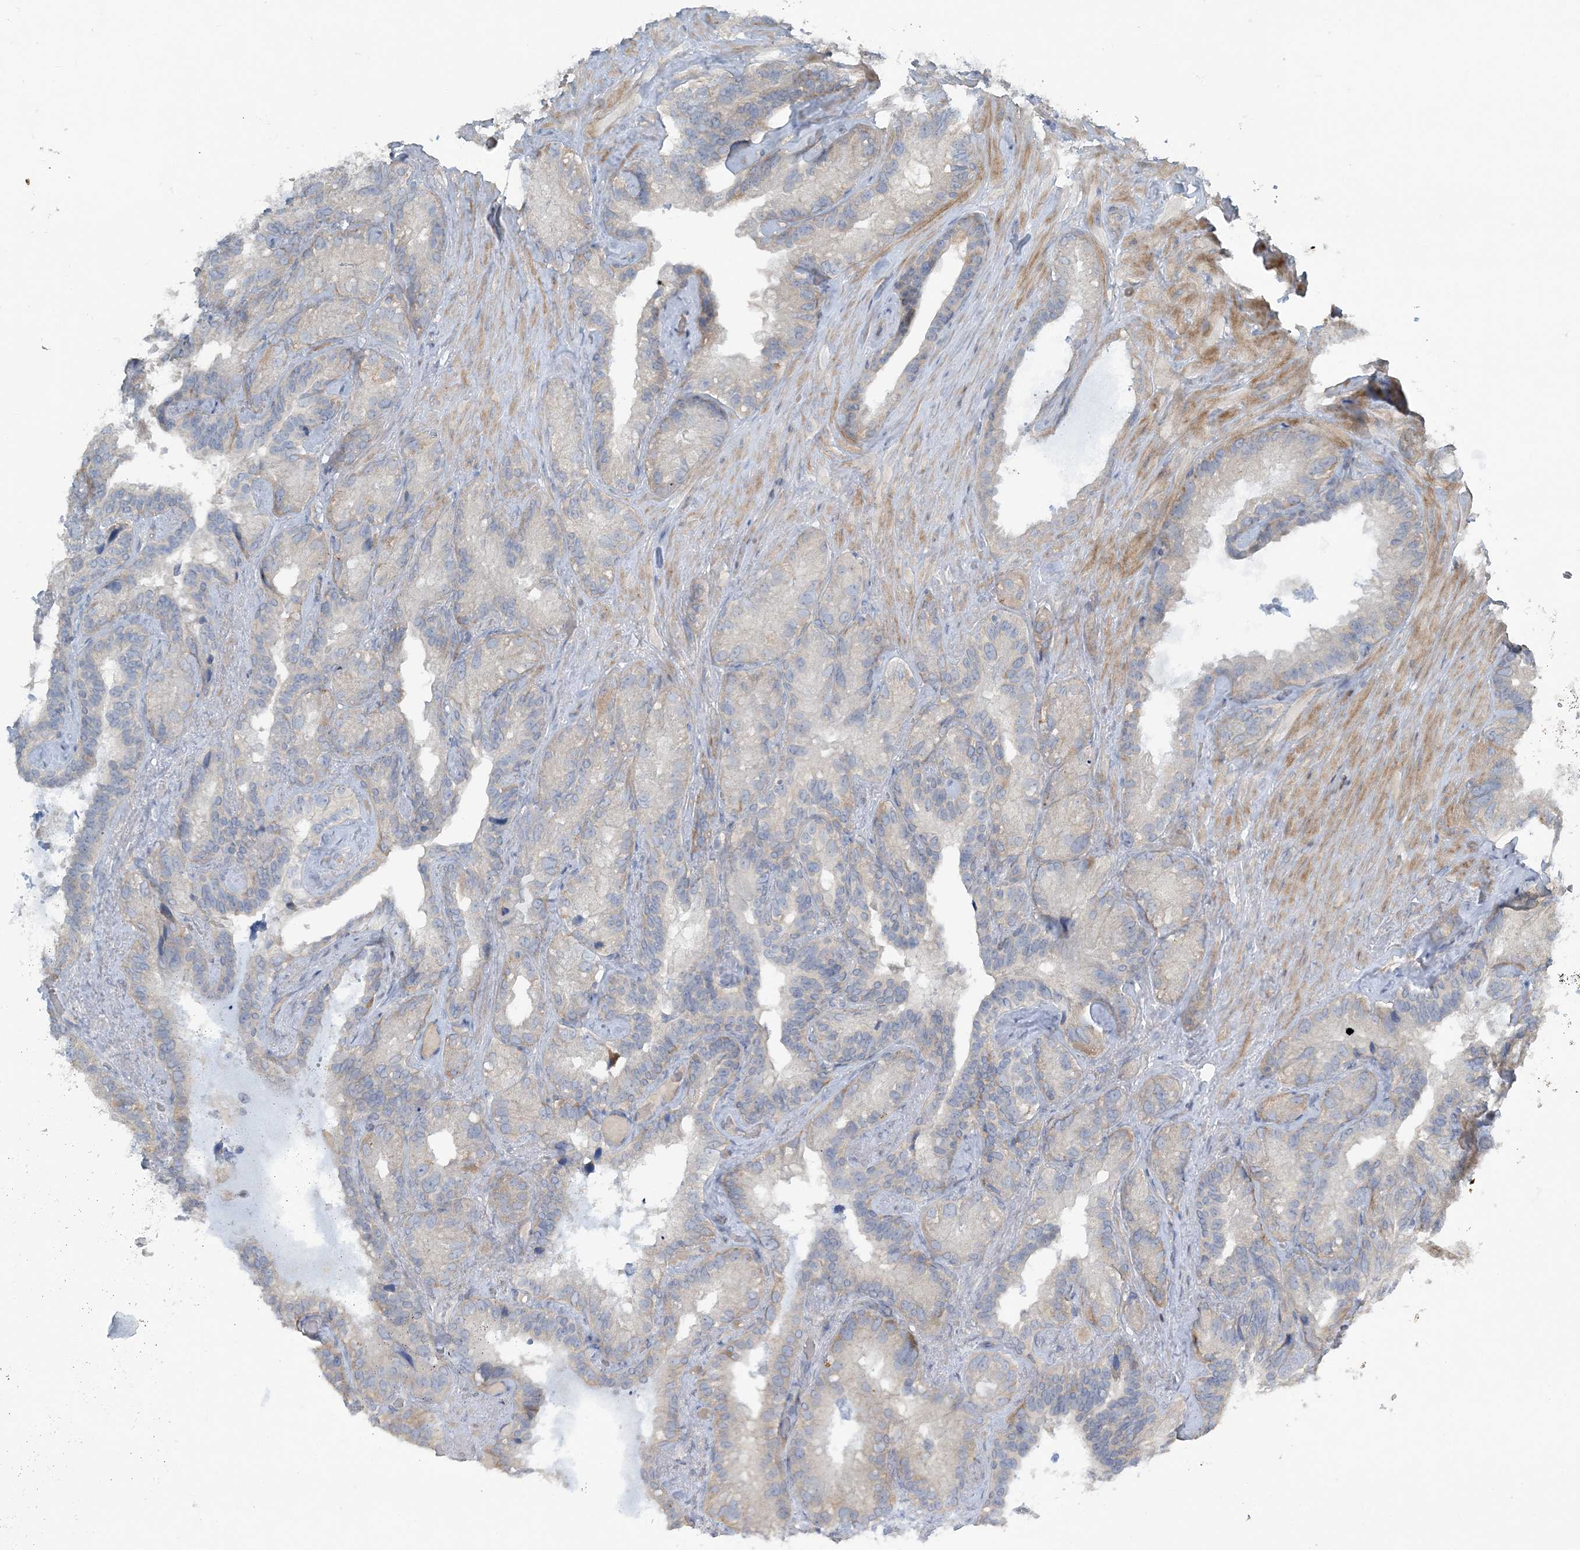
{"staining": {"intensity": "negative", "quantity": "none", "location": "none"}, "tissue": "seminal vesicle", "cell_type": "Glandular cells", "image_type": "normal", "snomed": [{"axis": "morphology", "description": "Normal tissue, NOS"}, {"axis": "topography", "description": "Prostate"}, {"axis": "topography", "description": "Seminal veicle"}], "caption": "This is an immunohistochemistry (IHC) micrograph of unremarkable seminal vesicle. There is no expression in glandular cells.", "gene": "SLC4A10", "patient": {"sex": "male", "age": 68}}